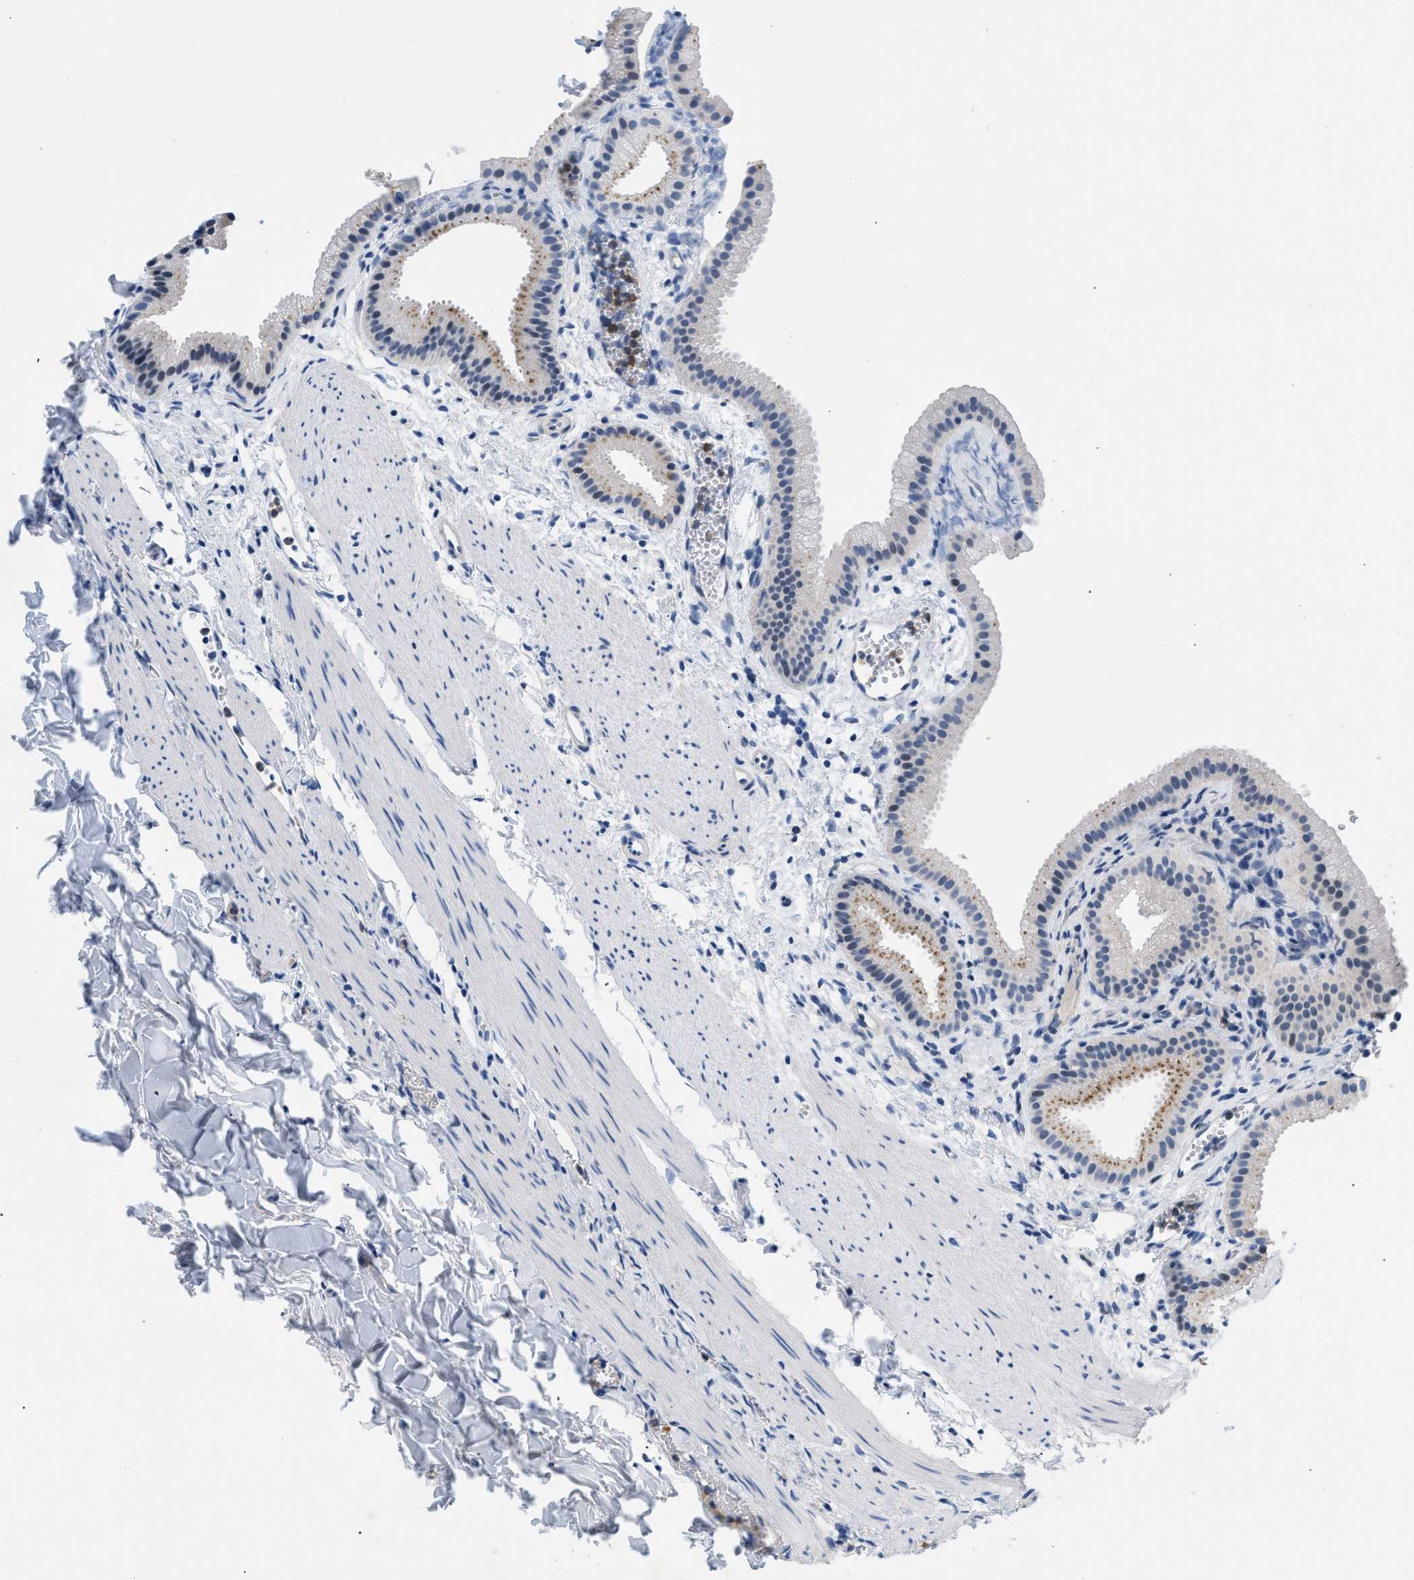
{"staining": {"intensity": "negative", "quantity": "none", "location": "none"}, "tissue": "gallbladder", "cell_type": "Glandular cells", "image_type": "normal", "snomed": [{"axis": "morphology", "description": "Normal tissue, NOS"}, {"axis": "topography", "description": "Gallbladder"}], "caption": "Protein analysis of benign gallbladder exhibits no significant expression in glandular cells.", "gene": "BOLL", "patient": {"sex": "female", "age": 64}}